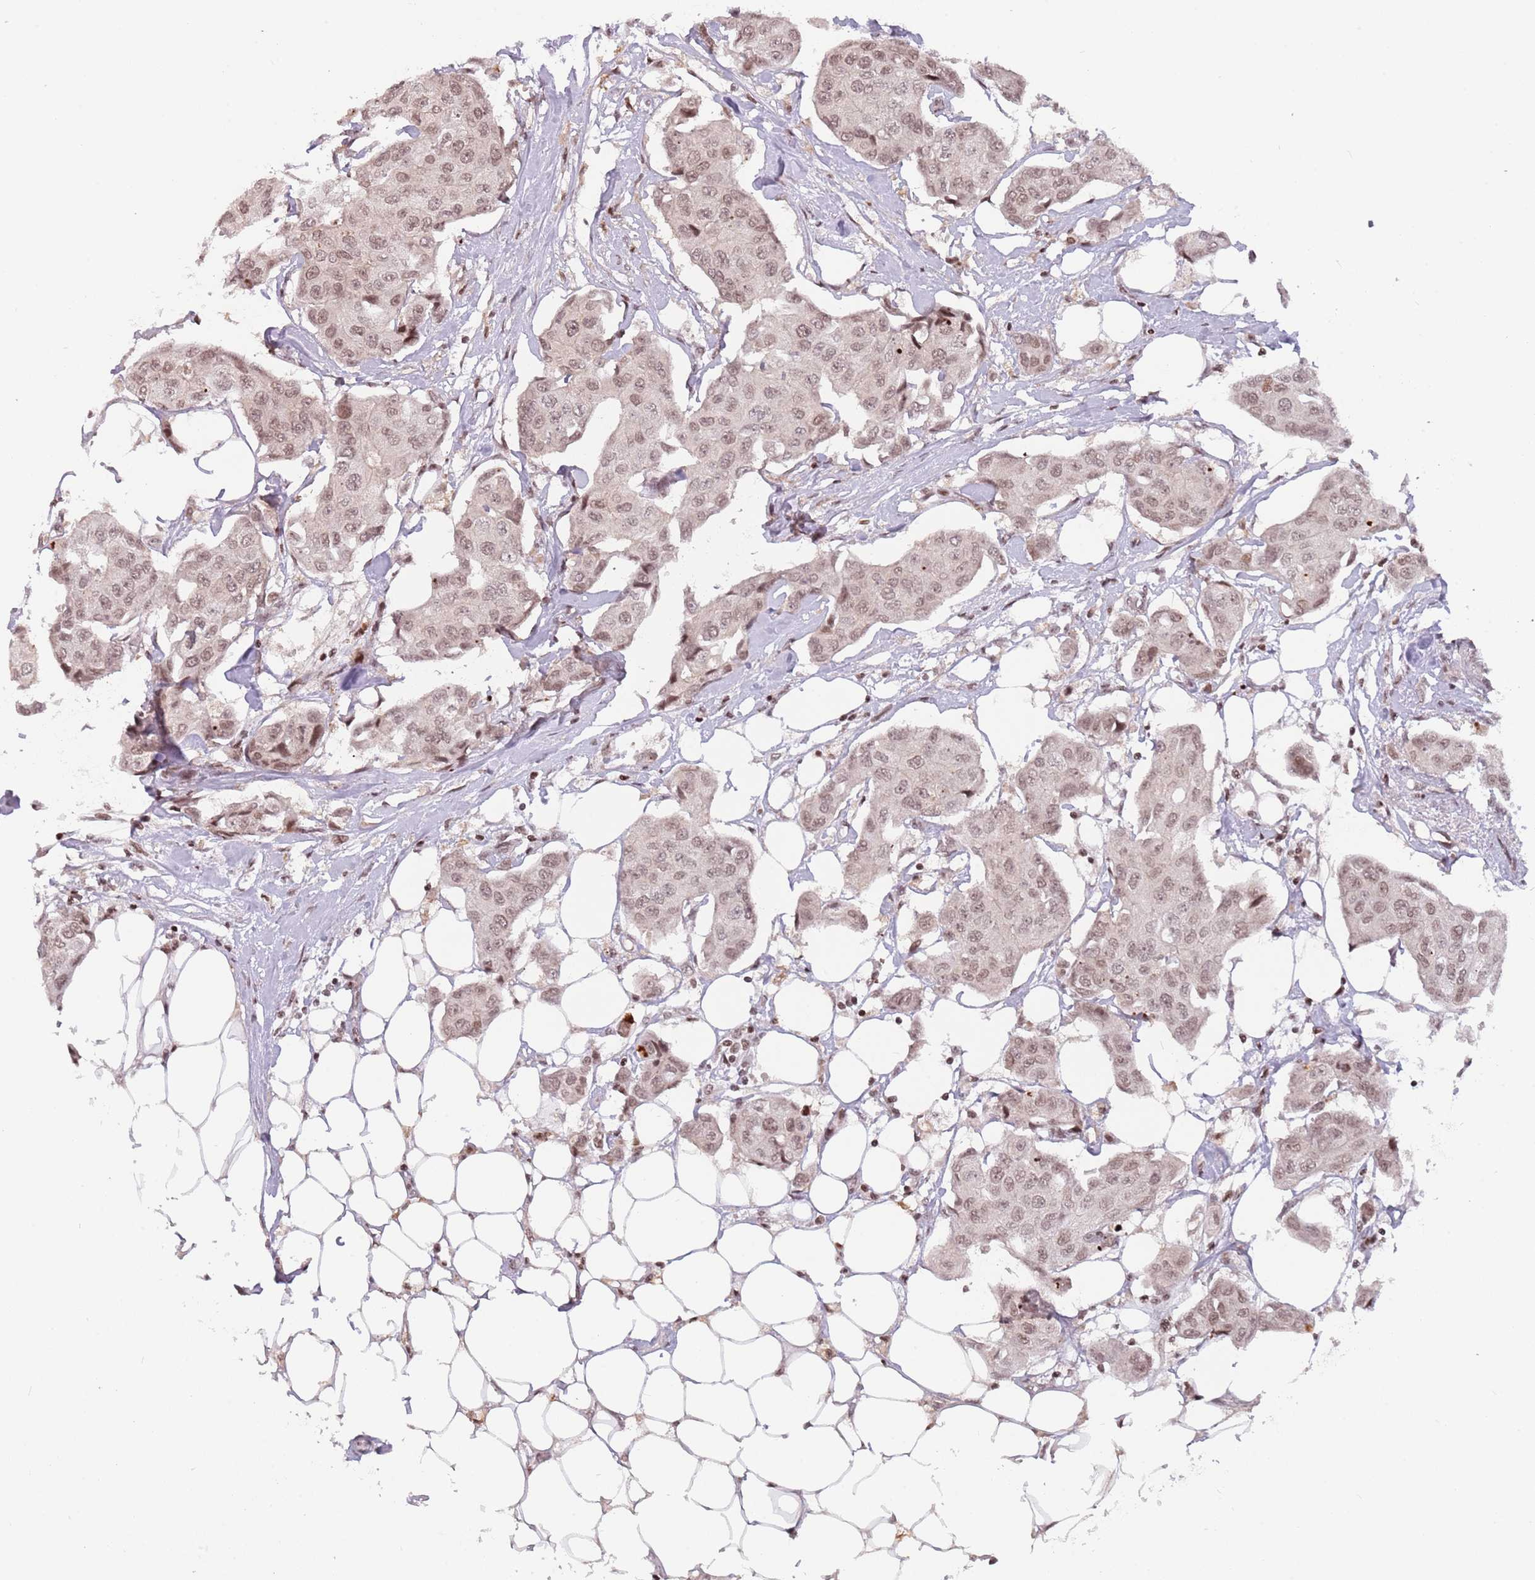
{"staining": {"intensity": "moderate", "quantity": ">75%", "location": "nuclear"}, "tissue": "breast cancer", "cell_type": "Tumor cells", "image_type": "cancer", "snomed": [{"axis": "morphology", "description": "Duct carcinoma"}, {"axis": "topography", "description": "Breast"}, {"axis": "topography", "description": "Lymph node"}], "caption": "Protein analysis of invasive ductal carcinoma (breast) tissue displays moderate nuclear expression in about >75% of tumor cells.", "gene": "SH3RF3", "patient": {"sex": "female", "age": 80}}